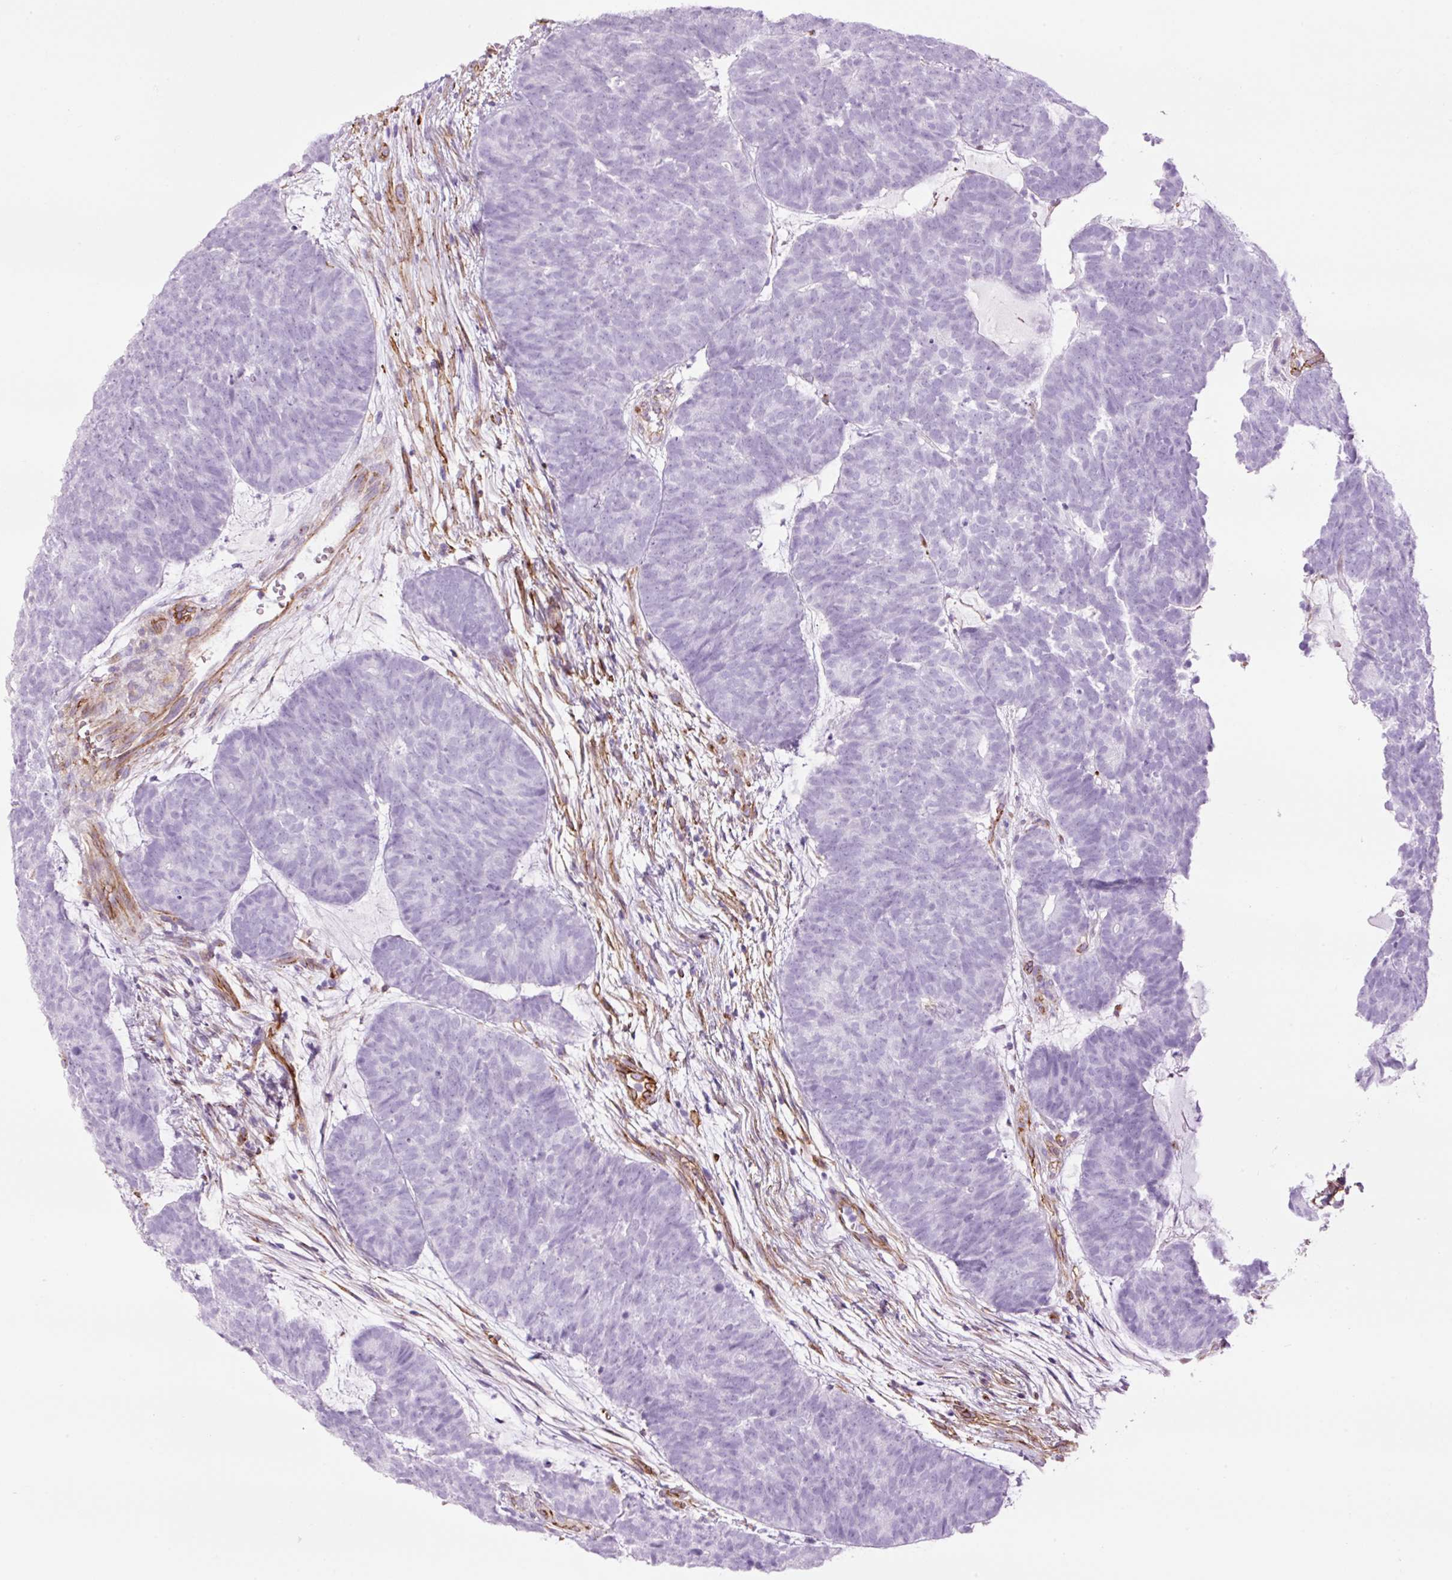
{"staining": {"intensity": "negative", "quantity": "none", "location": "none"}, "tissue": "head and neck cancer", "cell_type": "Tumor cells", "image_type": "cancer", "snomed": [{"axis": "morphology", "description": "Adenocarcinoma, NOS"}, {"axis": "topography", "description": "Head-Neck"}], "caption": "This is an immunohistochemistry image of human head and neck cancer (adenocarcinoma). There is no staining in tumor cells.", "gene": "CAV1", "patient": {"sex": "female", "age": 81}}